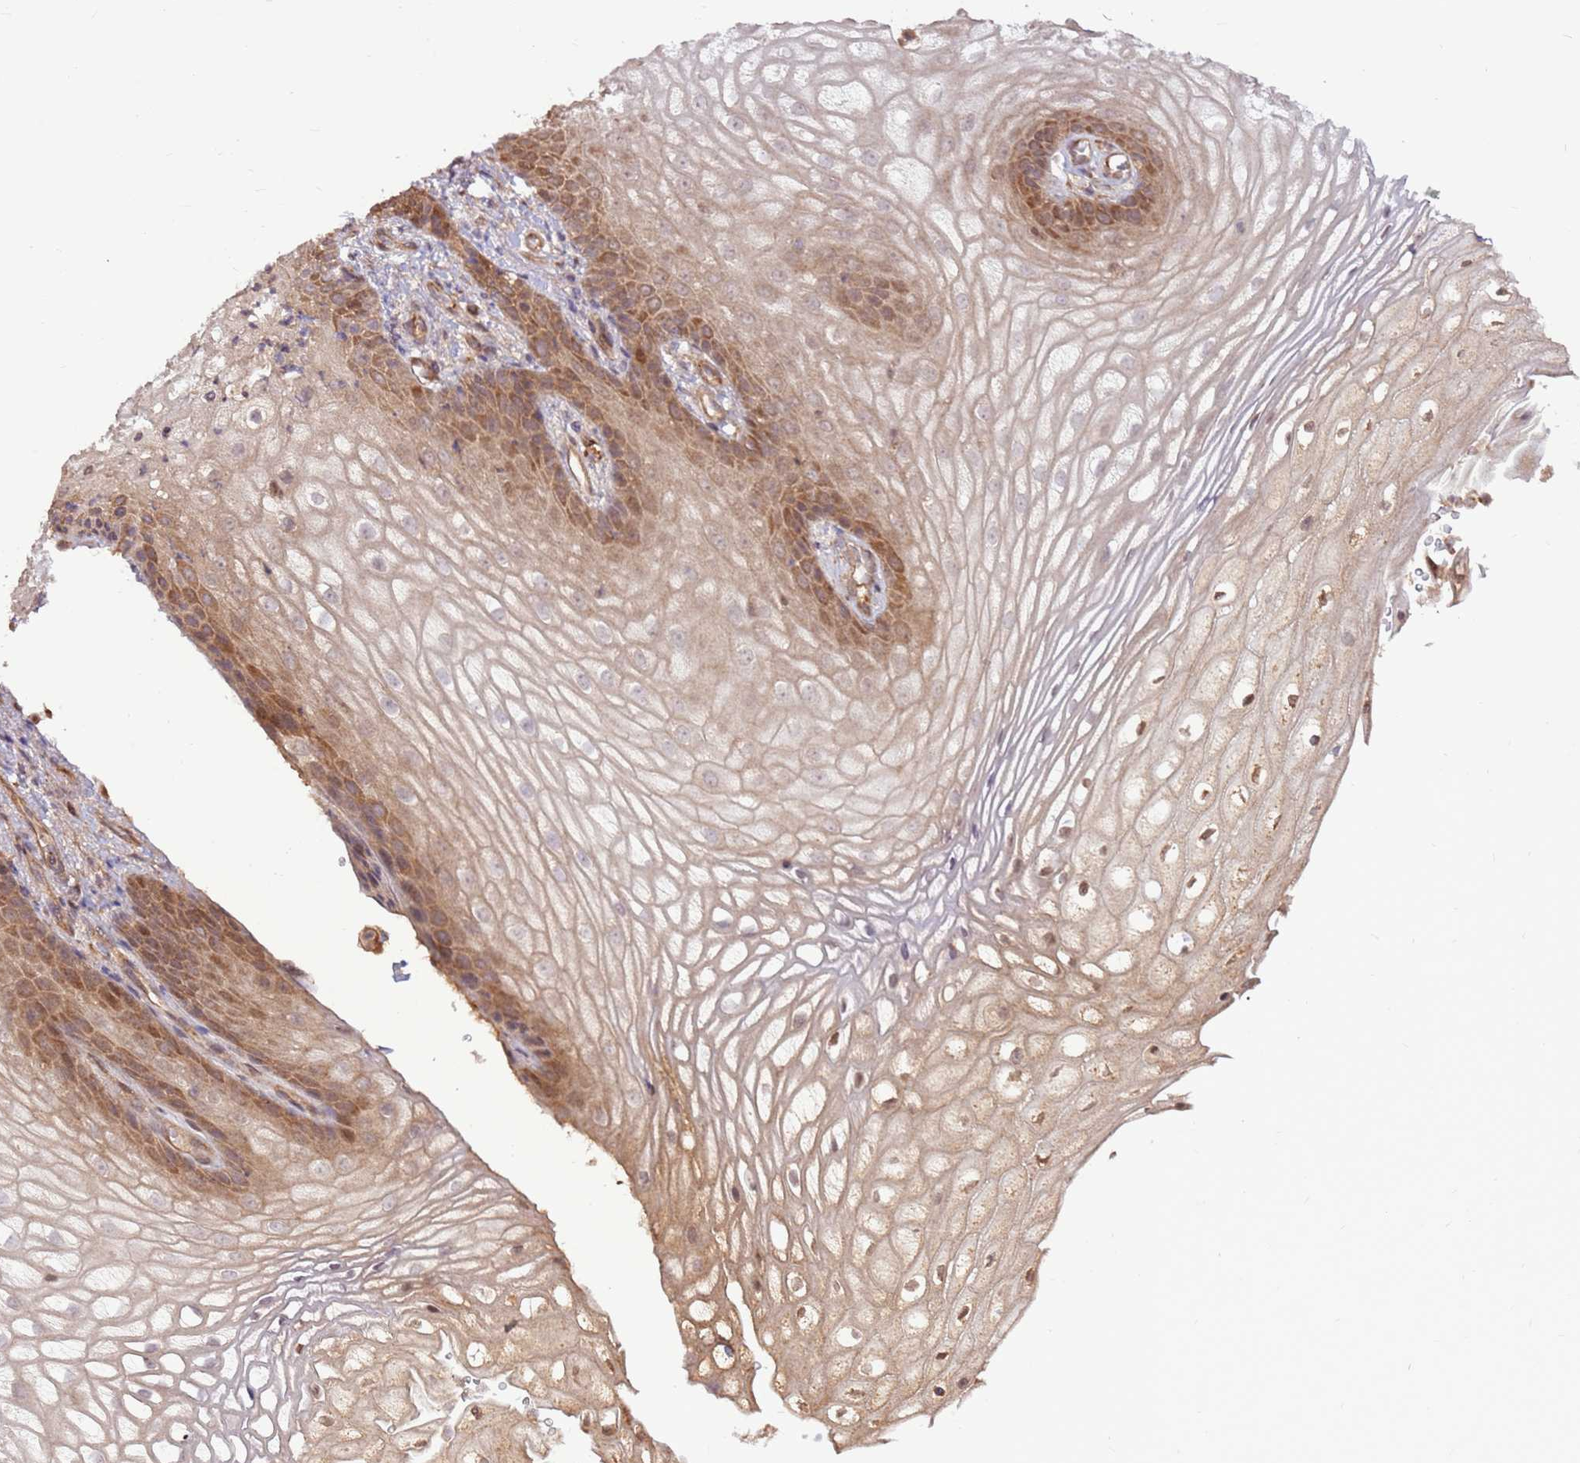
{"staining": {"intensity": "moderate", "quantity": "25%-75%", "location": "cytoplasmic/membranous,nuclear"}, "tissue": "vagina", "cell_type": "Squamous epithelial cells", "image_type": "normal", "snomed": [{"axis": "morphology", "description": "Normal tissue, NOS"}, {"axis": "topography", "description": "Vagina"}], "caption": "Immunohistochemistry (IHC) (DAB) staining of normal human vagina exhibits moderate cytoplasmic/membranous,nuclear protein staining in approximately 25%-75% of squamous epithelial cells.", "gene": "CCDC112", "patient": {"sex": "female", "age": 60}}